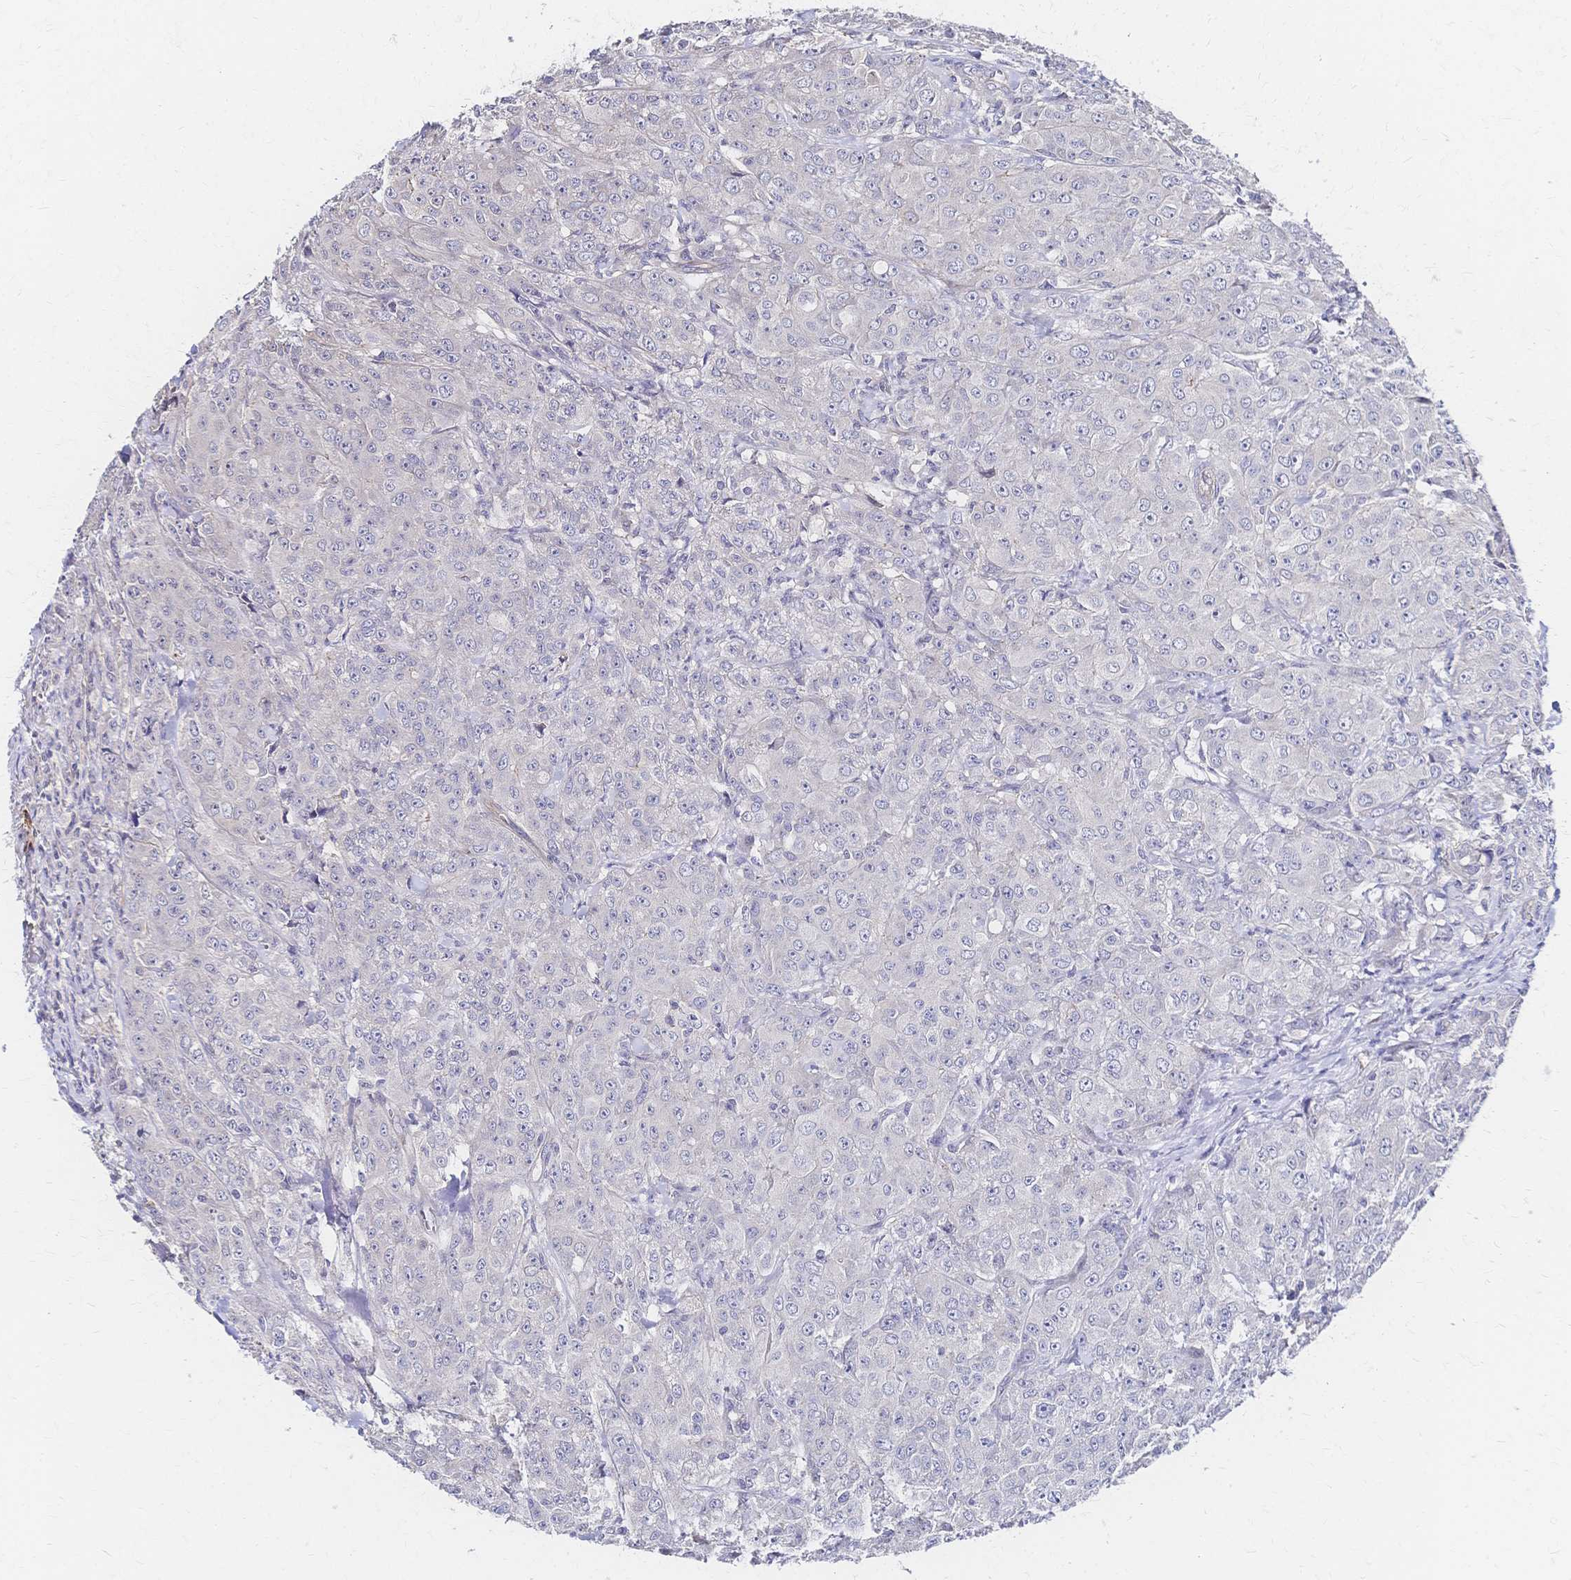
{"staining": {"intensity": "negative", "quantity": "none", "location": "none"}, "tissue": "breast cancer", "cell_type": "Tumor cells", "image_type": "cancer", "snomed": [{"axis": "morphology", "description": "Normal tissue, NOS"}, {"axis": "morphology", "description": "Duct carcinoma"}, {"axis": "topography", "description": "Breast"}], "caption": "Breast cancer (infiltrating ductal carcinoma) was stained to show a protein in brown. There is no significant positivity in tumor cells. The staining was performed using DAB (3,3'-diaminobenzidine) to visualize the protein expression in brown, while the nuclei were stained in blue with hematoxylin (Magnification: 20x).", "gene": "SLC5A1", "patient": {"sex": "female", "age": 43}}